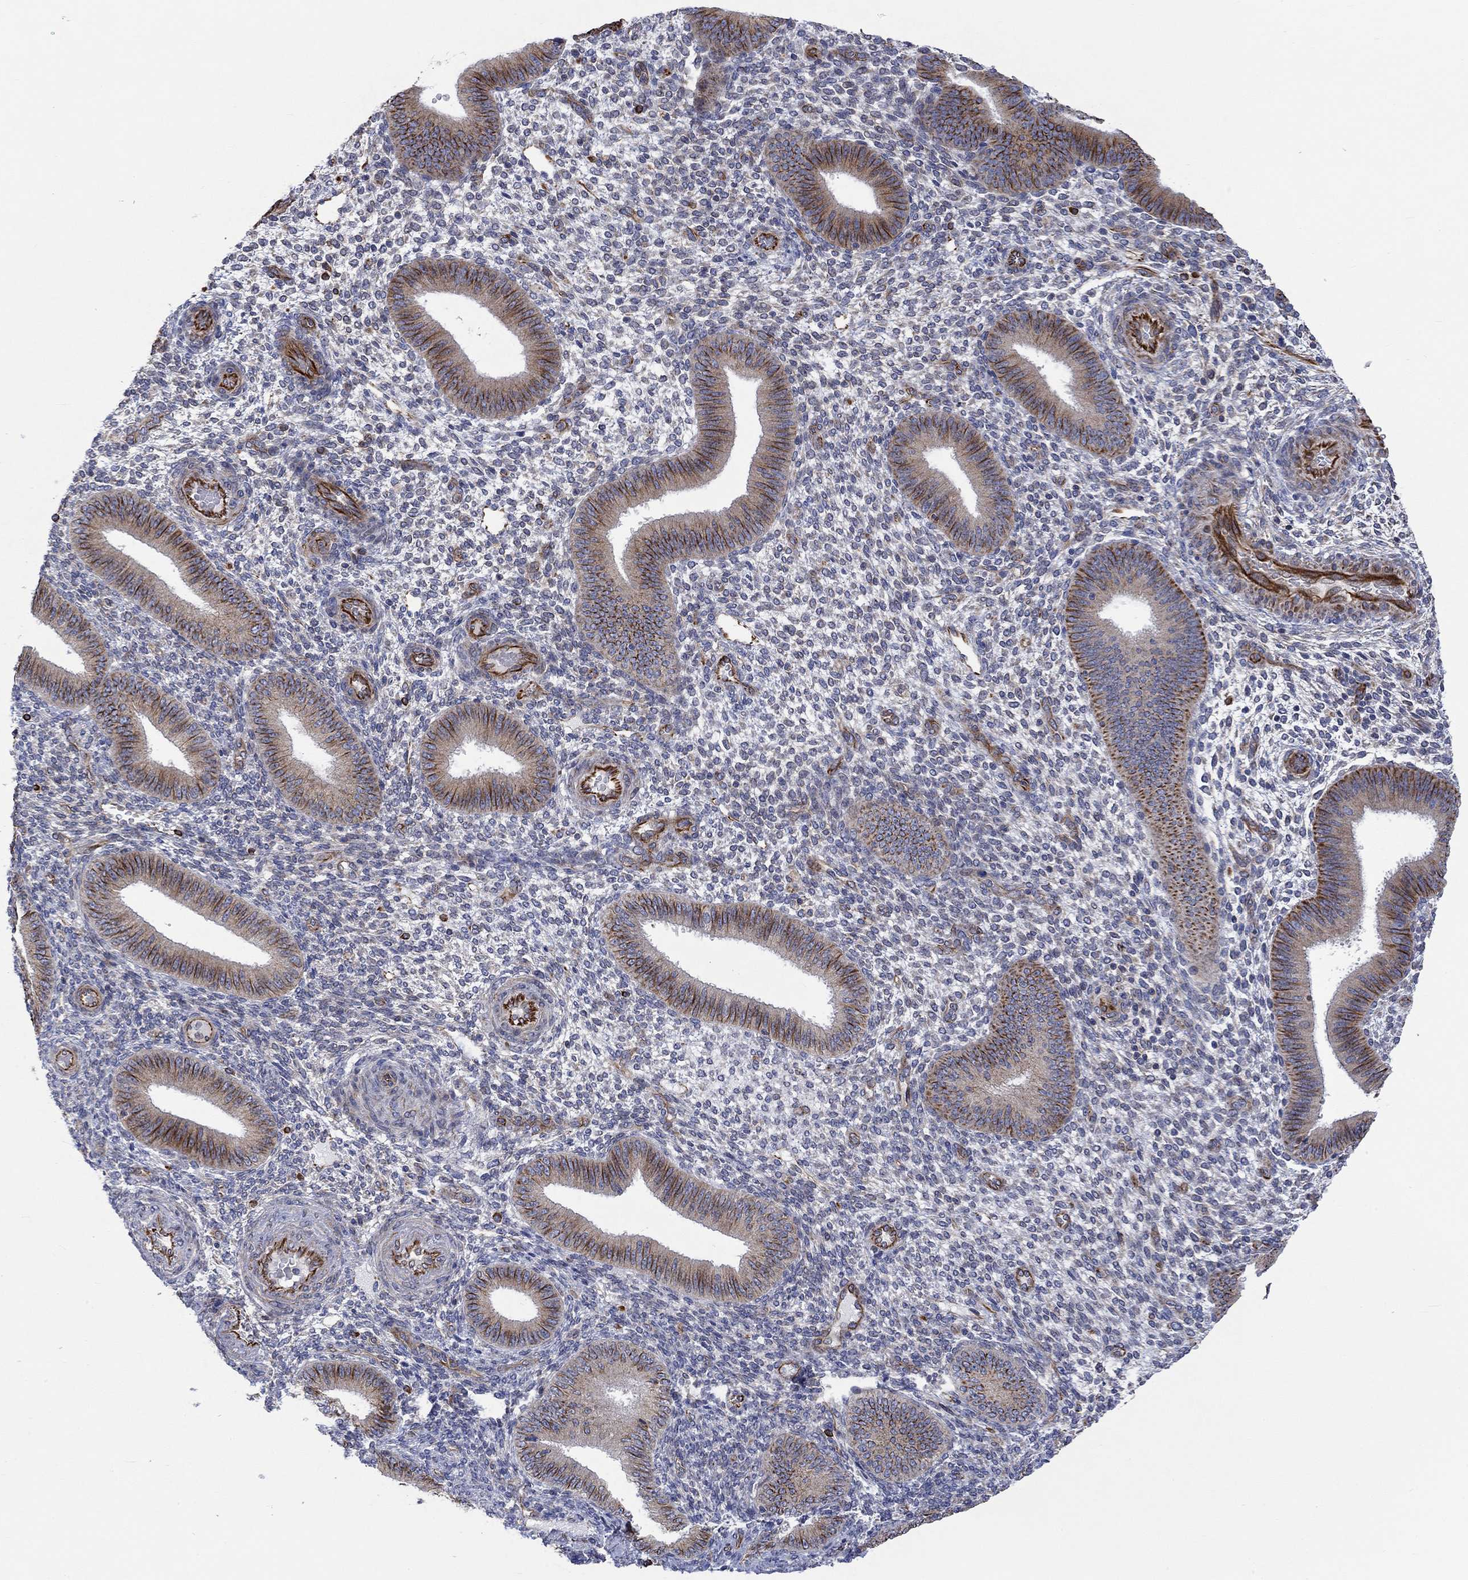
{"staining": {"intensity": "negative", "quantity": "none", "location": "none"}, "tissue": "endometrium", "cell_type": "Cells in endometrial stroma", "image_type": "normal", "snomed": [{"axis": "morphology", "description": "Normal tissue, NOS"}, {"axis": "topography", "description": "Endometrium"}], "caption": "Cells in endometrial stroma show no significant positivity in benign endometrium. (DAB (3,3'-diaminobenzidine) immunohistochemistry (IHC) visualized using brightfield microscopy, high magnification).", "gene": "CAMK1D", "patient": {"sex": "female", "age": 39}}